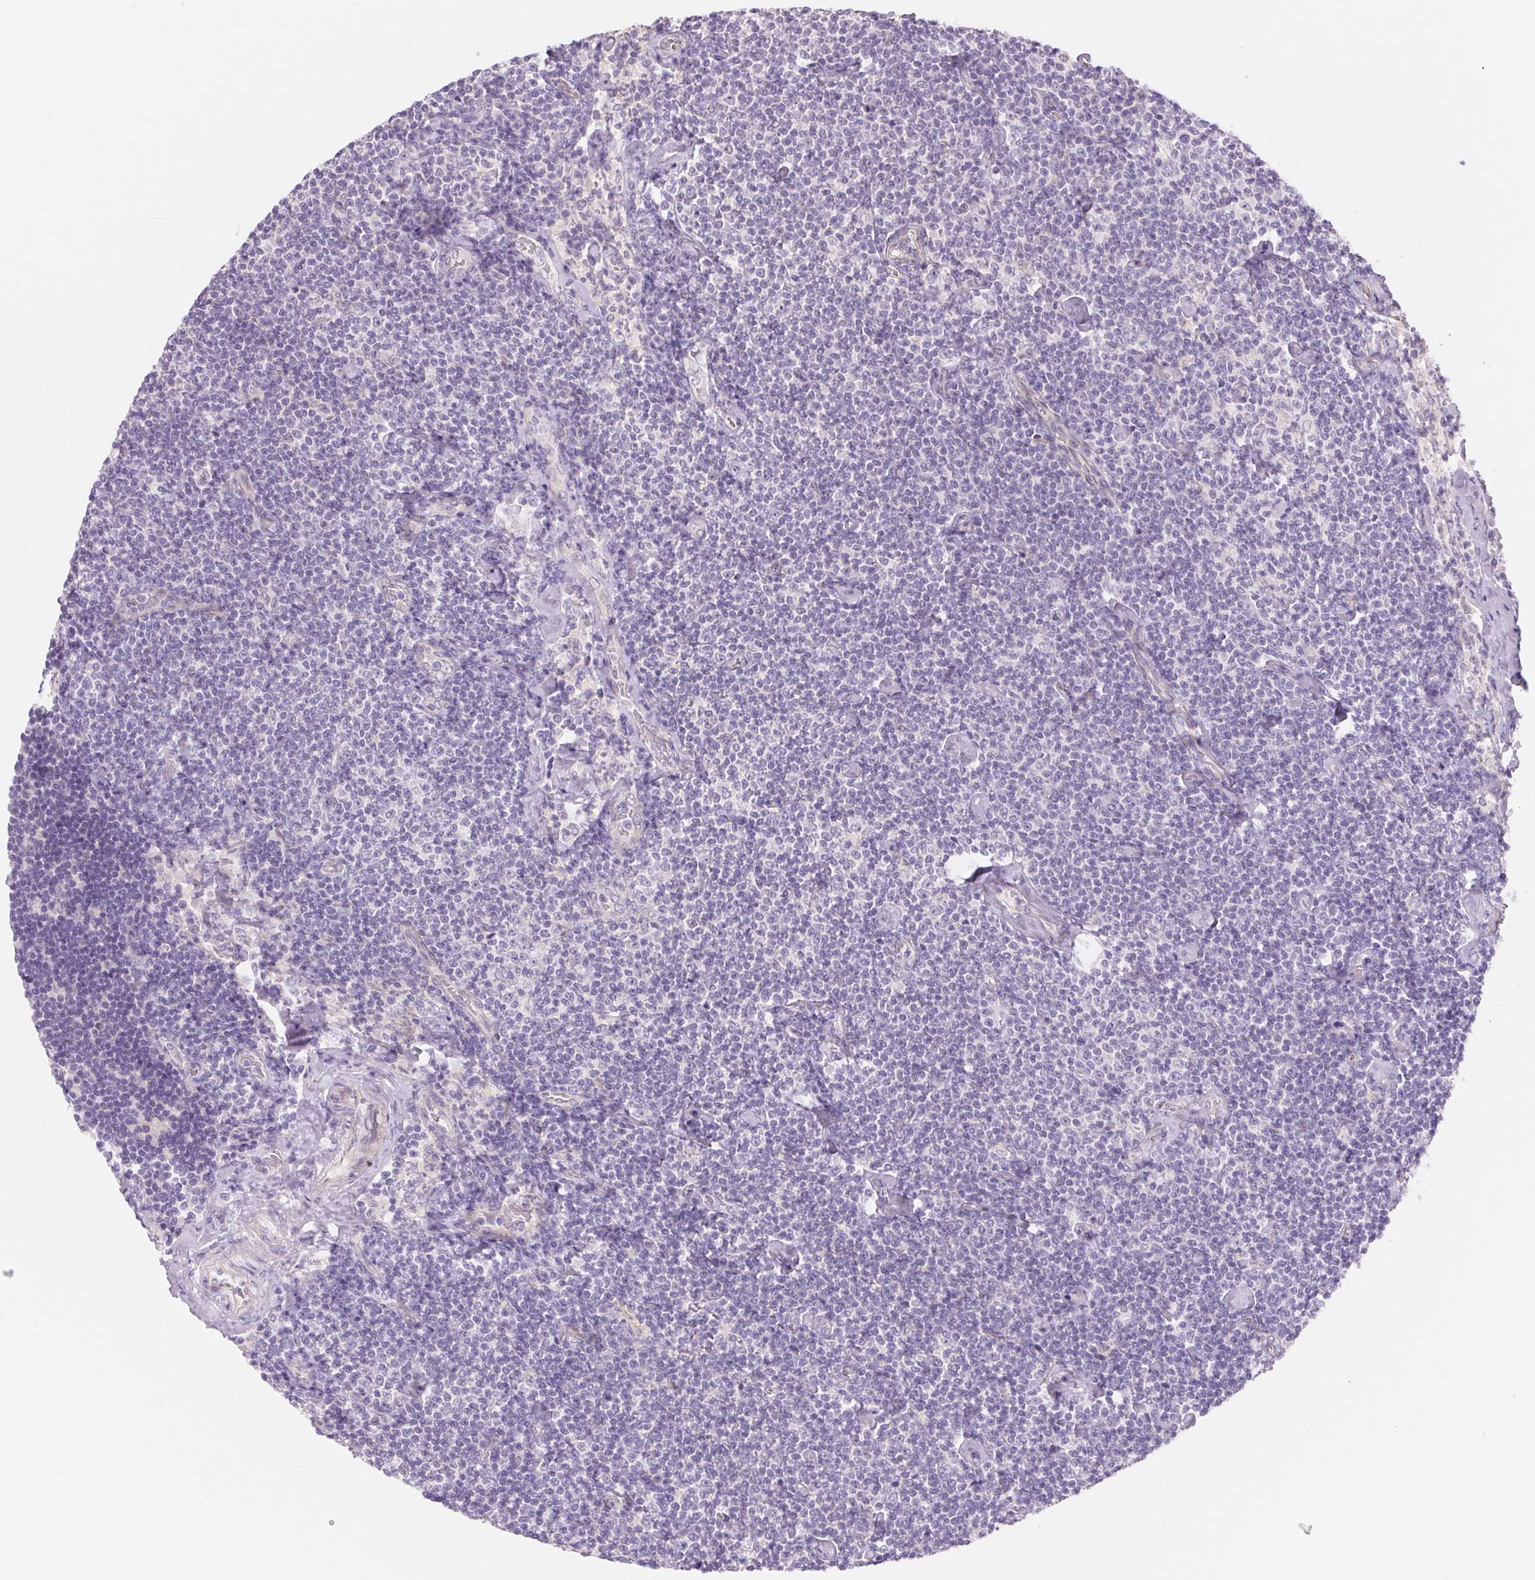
{"staining": {"intensity": "negative", "quantity": "none", "location": "none"}, "tissue": "lymphoma", "cell_type": "Tumor cells", "image_type": "cancer", "snomed": [{"axis": "morphology", "description": "Malignant lymphoma, non-Hodgkin's type, Low grade"}, {"axis": "topography", "description": "Lymph node"}], "caption": "High magnification brightfield microscopy of malignant lymphoma, non-Hodgkin's type (low-grade) stained with DAB (3,3'-diaminobenzidine) (brown) and counterstained with hematoxylin (blue): tumor cells show no significant expression.", "gene": "CTNND2", "patient": {"sex": "male", "age": 81}}